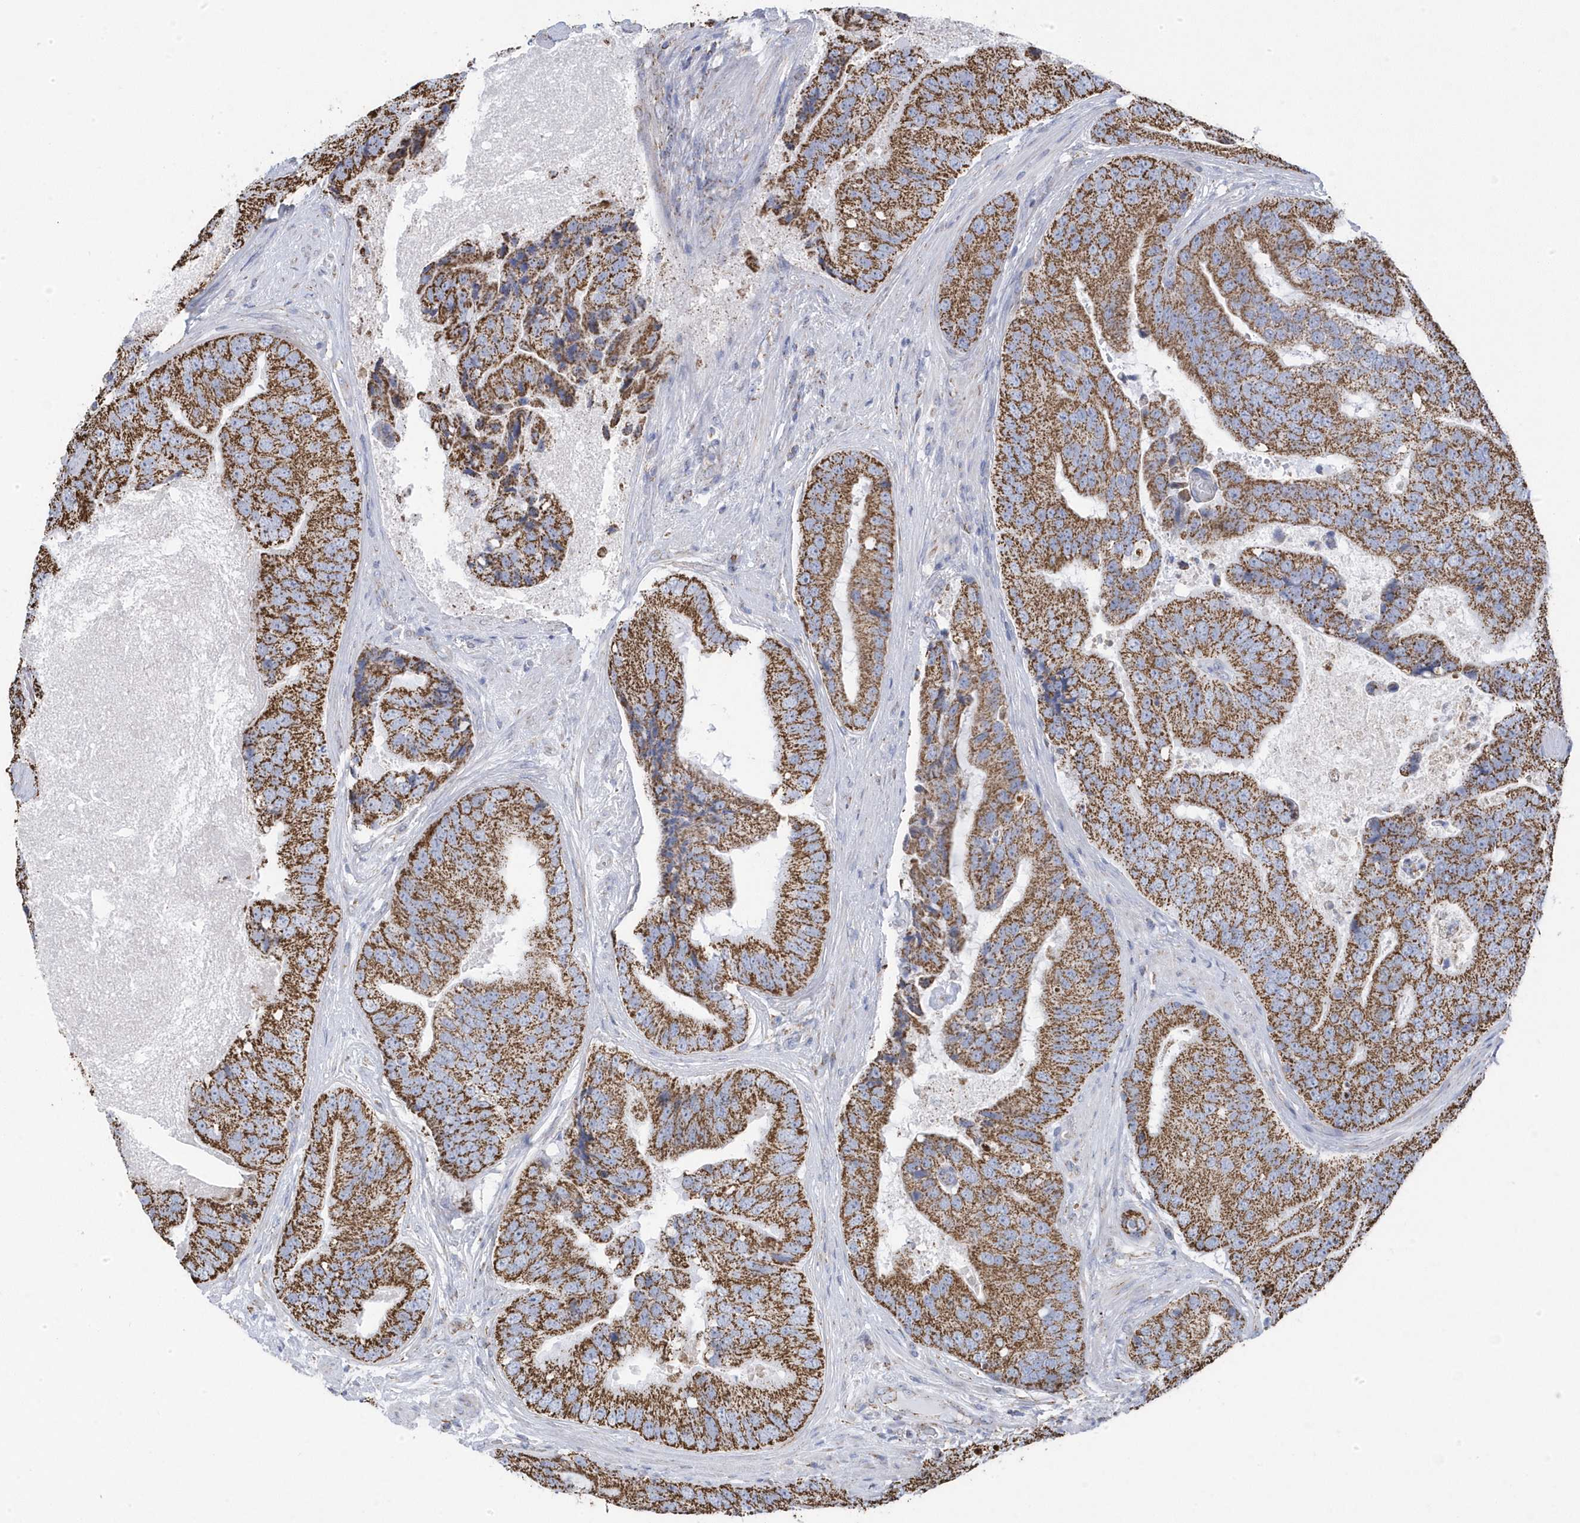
{"staining": {"intensity": "moderate", "quantity": ">75%", "location": "cytoplasmic/membranous"}, "tissue": "prostate cancer", "cell_type": "Tumor cells", "image_type": "cancer", "snomed": [{"axis": "morphology", "description": "Adenocarcinoma, High grade"}, {"axis": "topography", "description": "Prostate"}], "caption": "Prostate adenocarcinoma (high-grade) tissue demonstrates moderate cytoplasmic/membranous positivity in approximately >75% of tumor cells, visualized by immunohistochemistry.", "gene": "GTPBP8", "patient": {"sex": "male", "age": 70}}